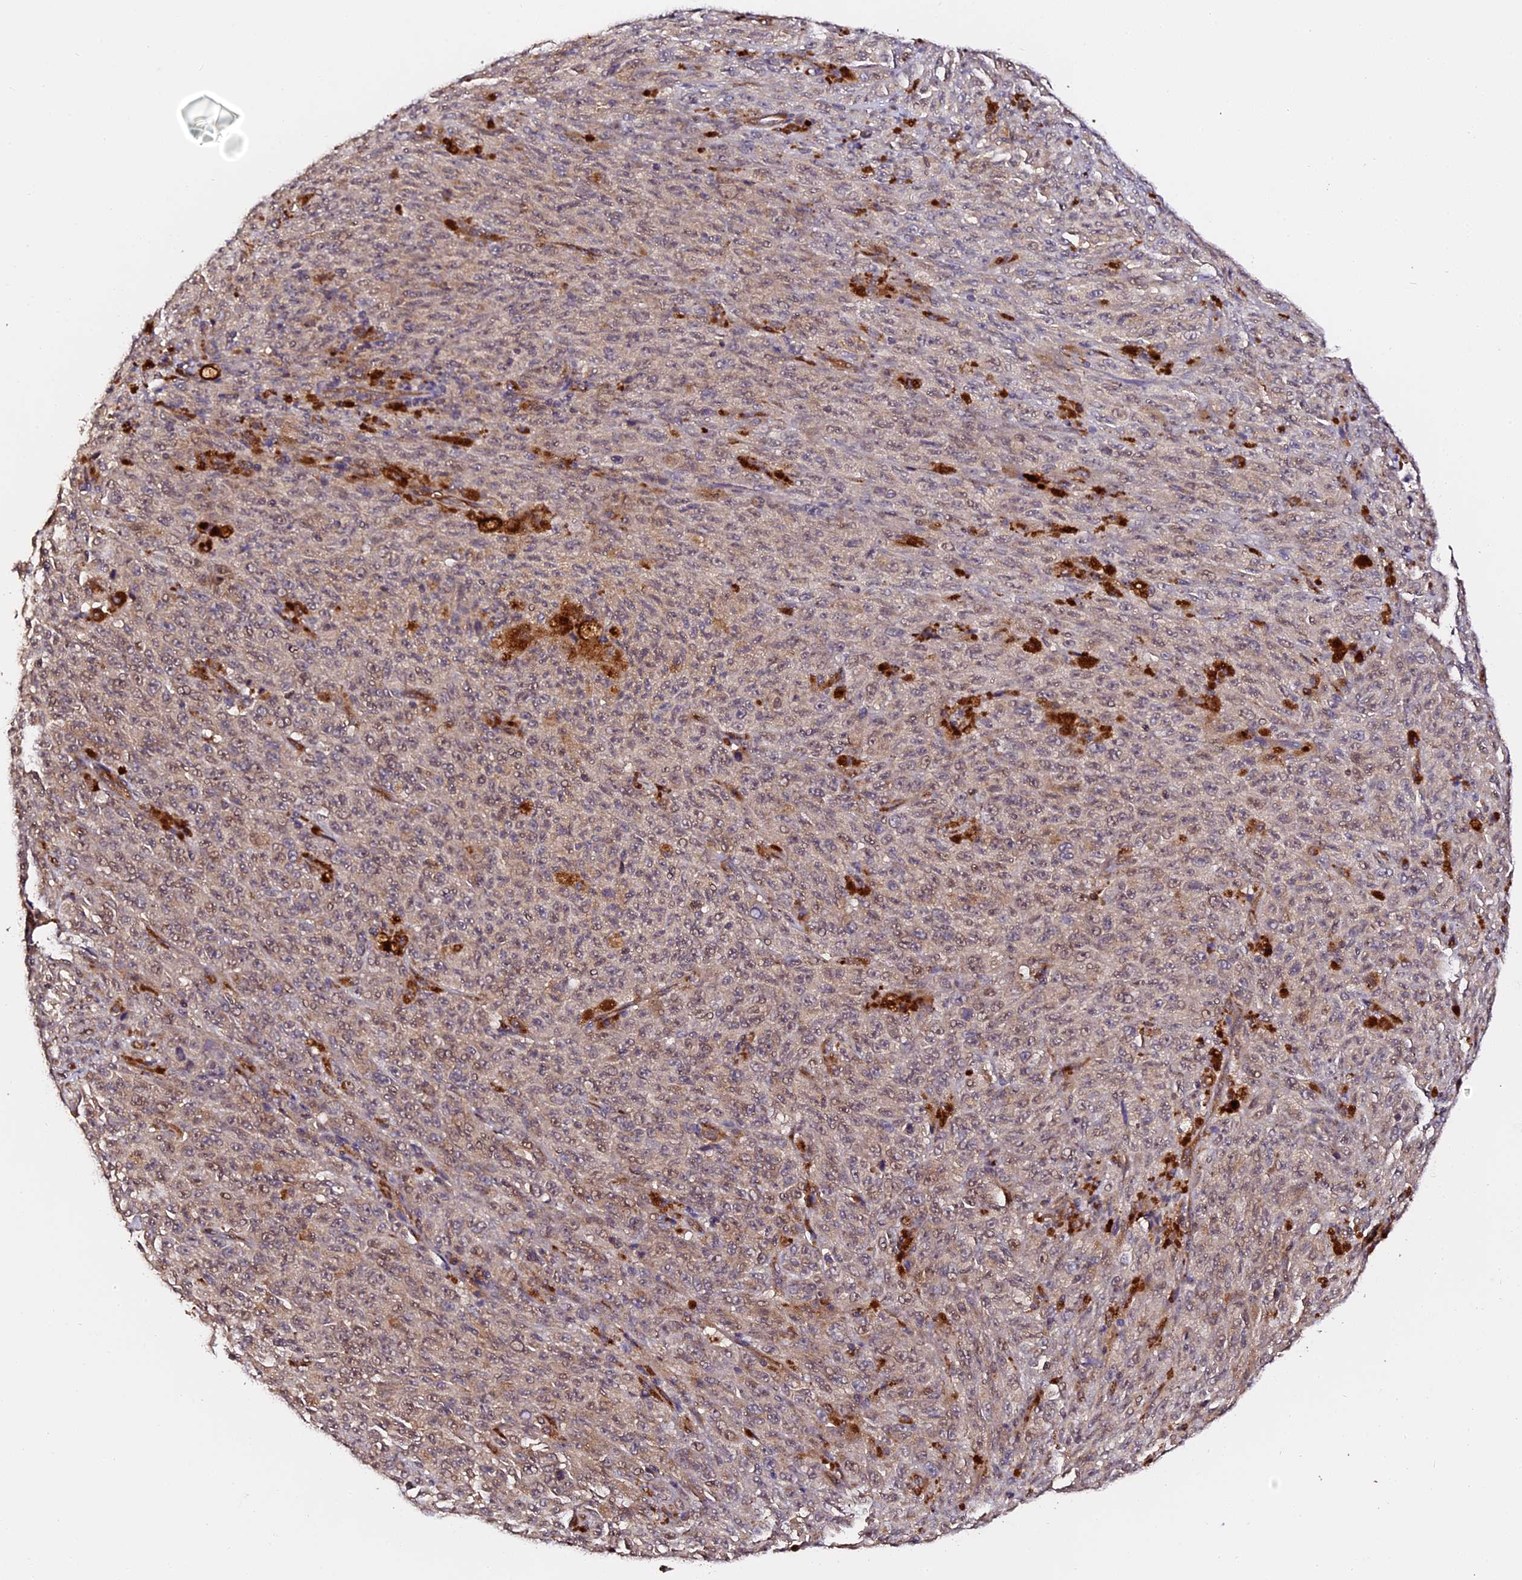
{"staining": {"intensity": "weak", "quantity": "25%-75%", "location": "cytoplasmic/membranous,nuclear"}, "tissue": "melanoma", "cell_type": "Tumor cells", "image_type": "cancer", "snomed": [{"axis": "morphology", "description": "Malignant melanoma, NOS"}, {"axis": "topography", "description": "Skin"}], "caption": "Immunohistochemistry micrograph of neoplastic tissue: human malignant melanoma stained using immunohistochemistry (IHC) demonstrates low levels of weak protein expression localized specifically in the cytoplasmic/membranous and nuclear of tumor cells, appearing as a cytoplasmic/membranous and nuclear brown color.", "gene": "TDO2", "patient": {"sex": "female", "age": 82}}